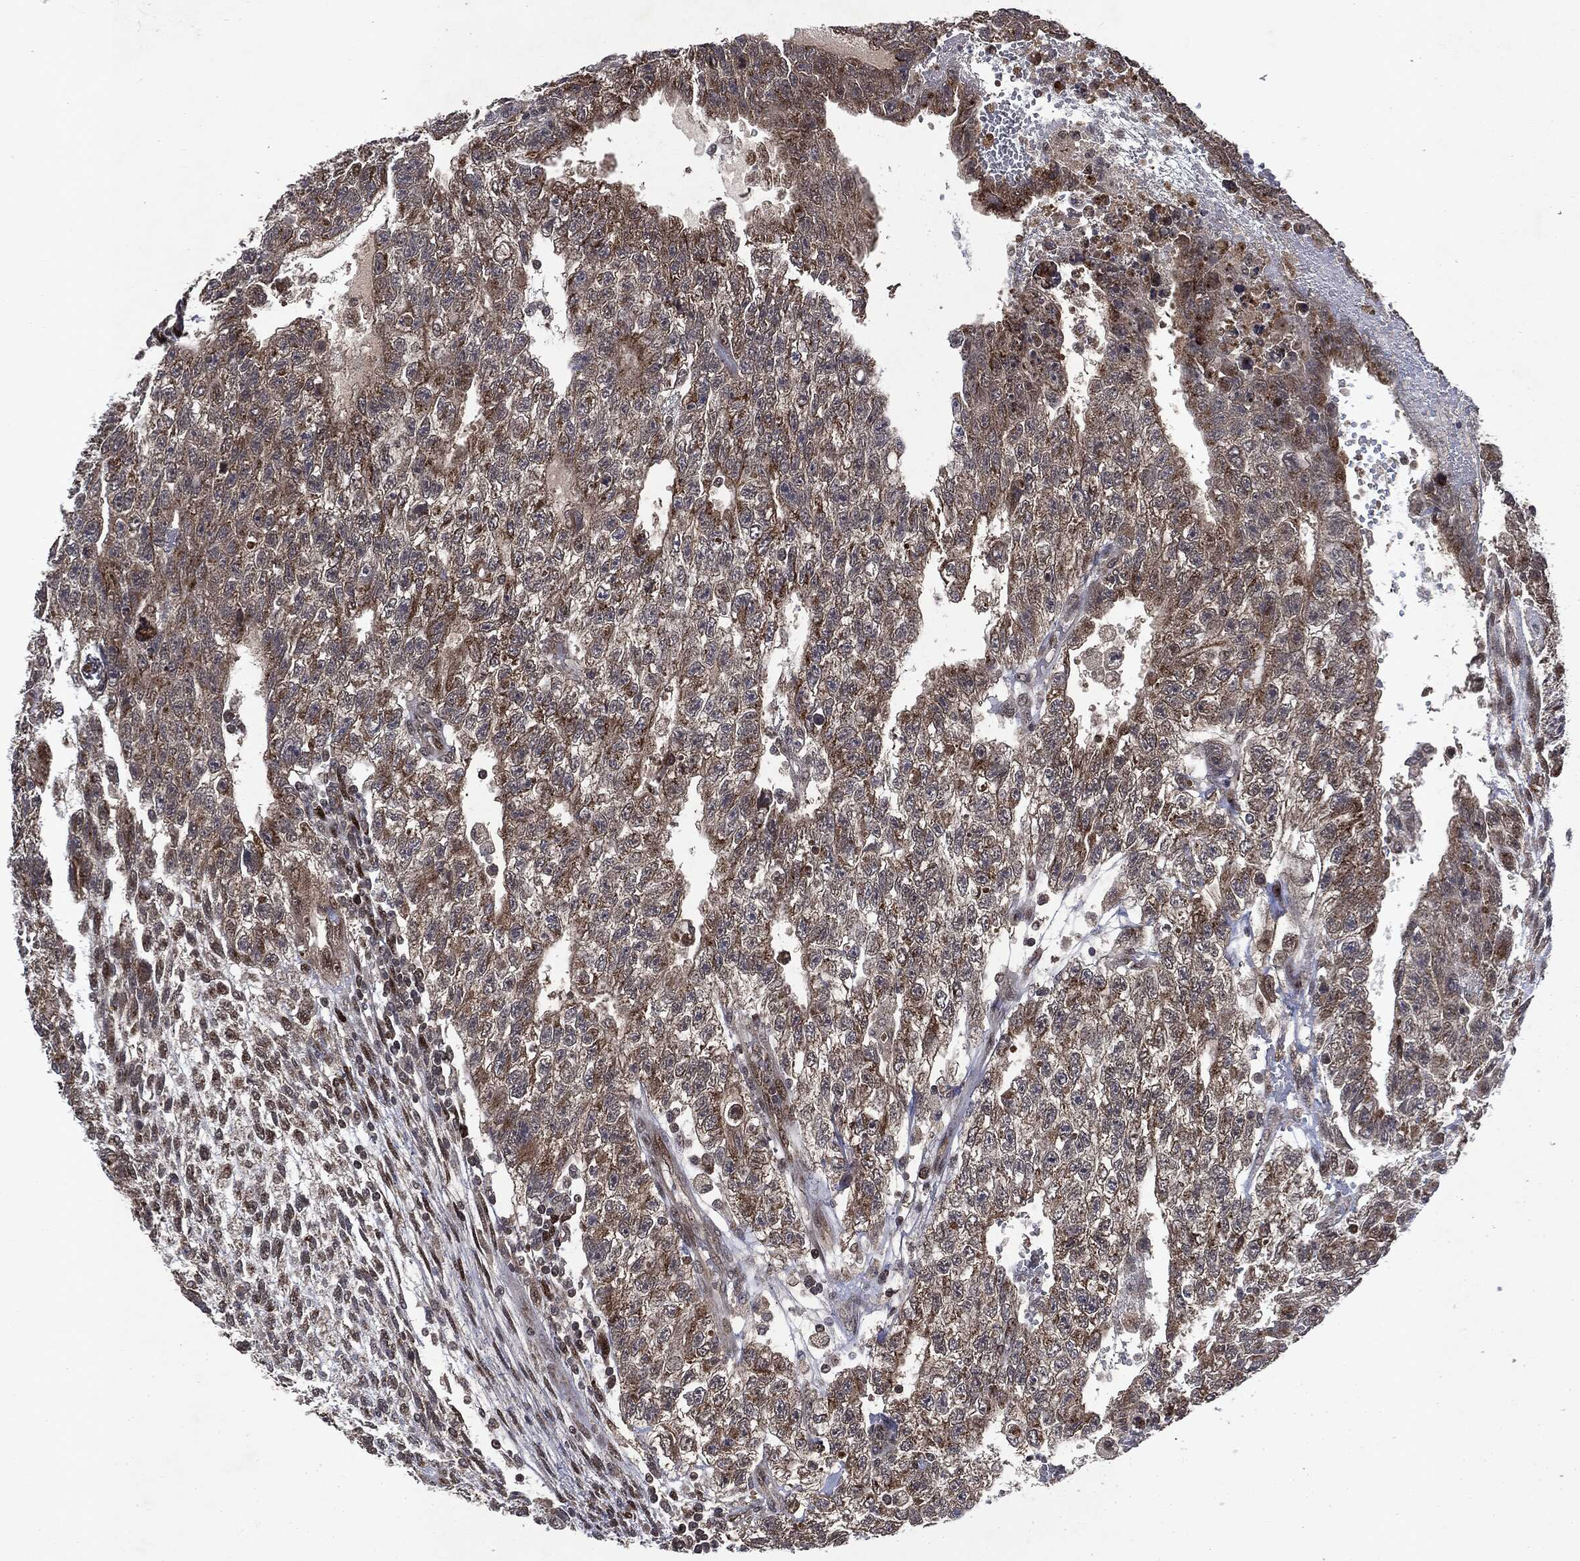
{"staining": {"intensity": "strong", "quantity": "<25%", "location": "cytoplasmic/membranous"}, "tissue": "testis cancer", "cell_type": "Tumor cells", "image_type": "cancer", "snomed": [{"axis": "morphology", "description": "Carcinoma, Embryonal, NOS"}, {"axis": "topography", "description": "Testis"}], "caption": "A micrograph of testis cancer (embryonal carcinoma) stained for a protein shows strong cytoplasmic/membranous brown staining in tumor cells.", "gene": "PLPPR2", "patient": {"sex": "male", "age": 26}}